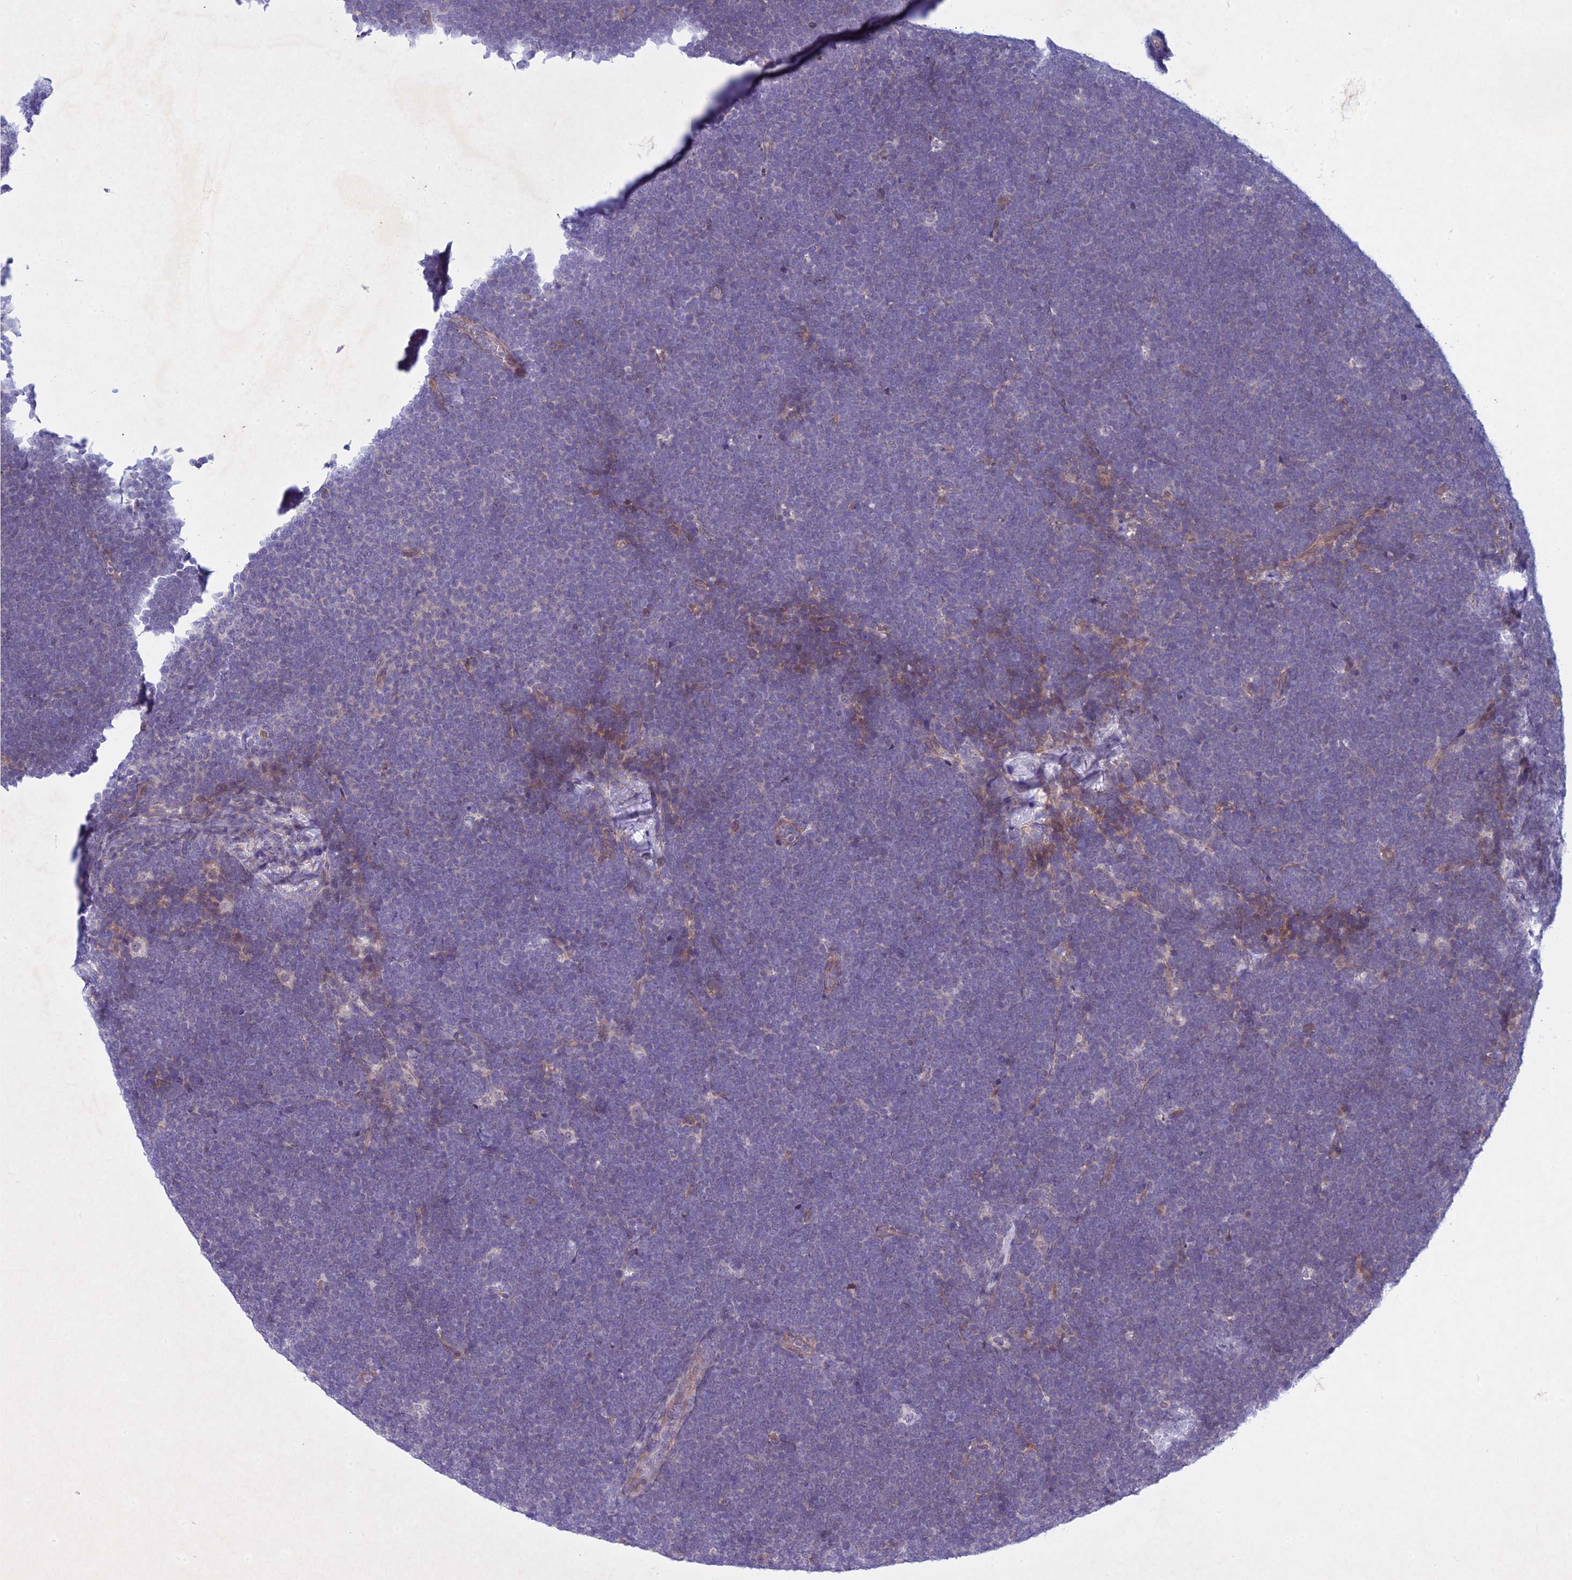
{"staining": {"intensity": "negative", "quantity": "none", "location": "none"}, "tissue": "lymphoma", "cell_type": "Tumor cells", "image_type": "cancer", "snomed": [{"axis": "morphology", "description": "Malignant lymphoma, non-Hodgkin's type, High grade"}, {"axis": "topography", "description": "Lymph node"}], "caption": "Malignant lymphoma, non-Hodgkin's type (high-grade) stained for a protein using immunohistochemistry (IHC) demonstrates no positivity tumor cells.", "gene": "PTHLH", "patient": {"sex": "male", "age": 13}}